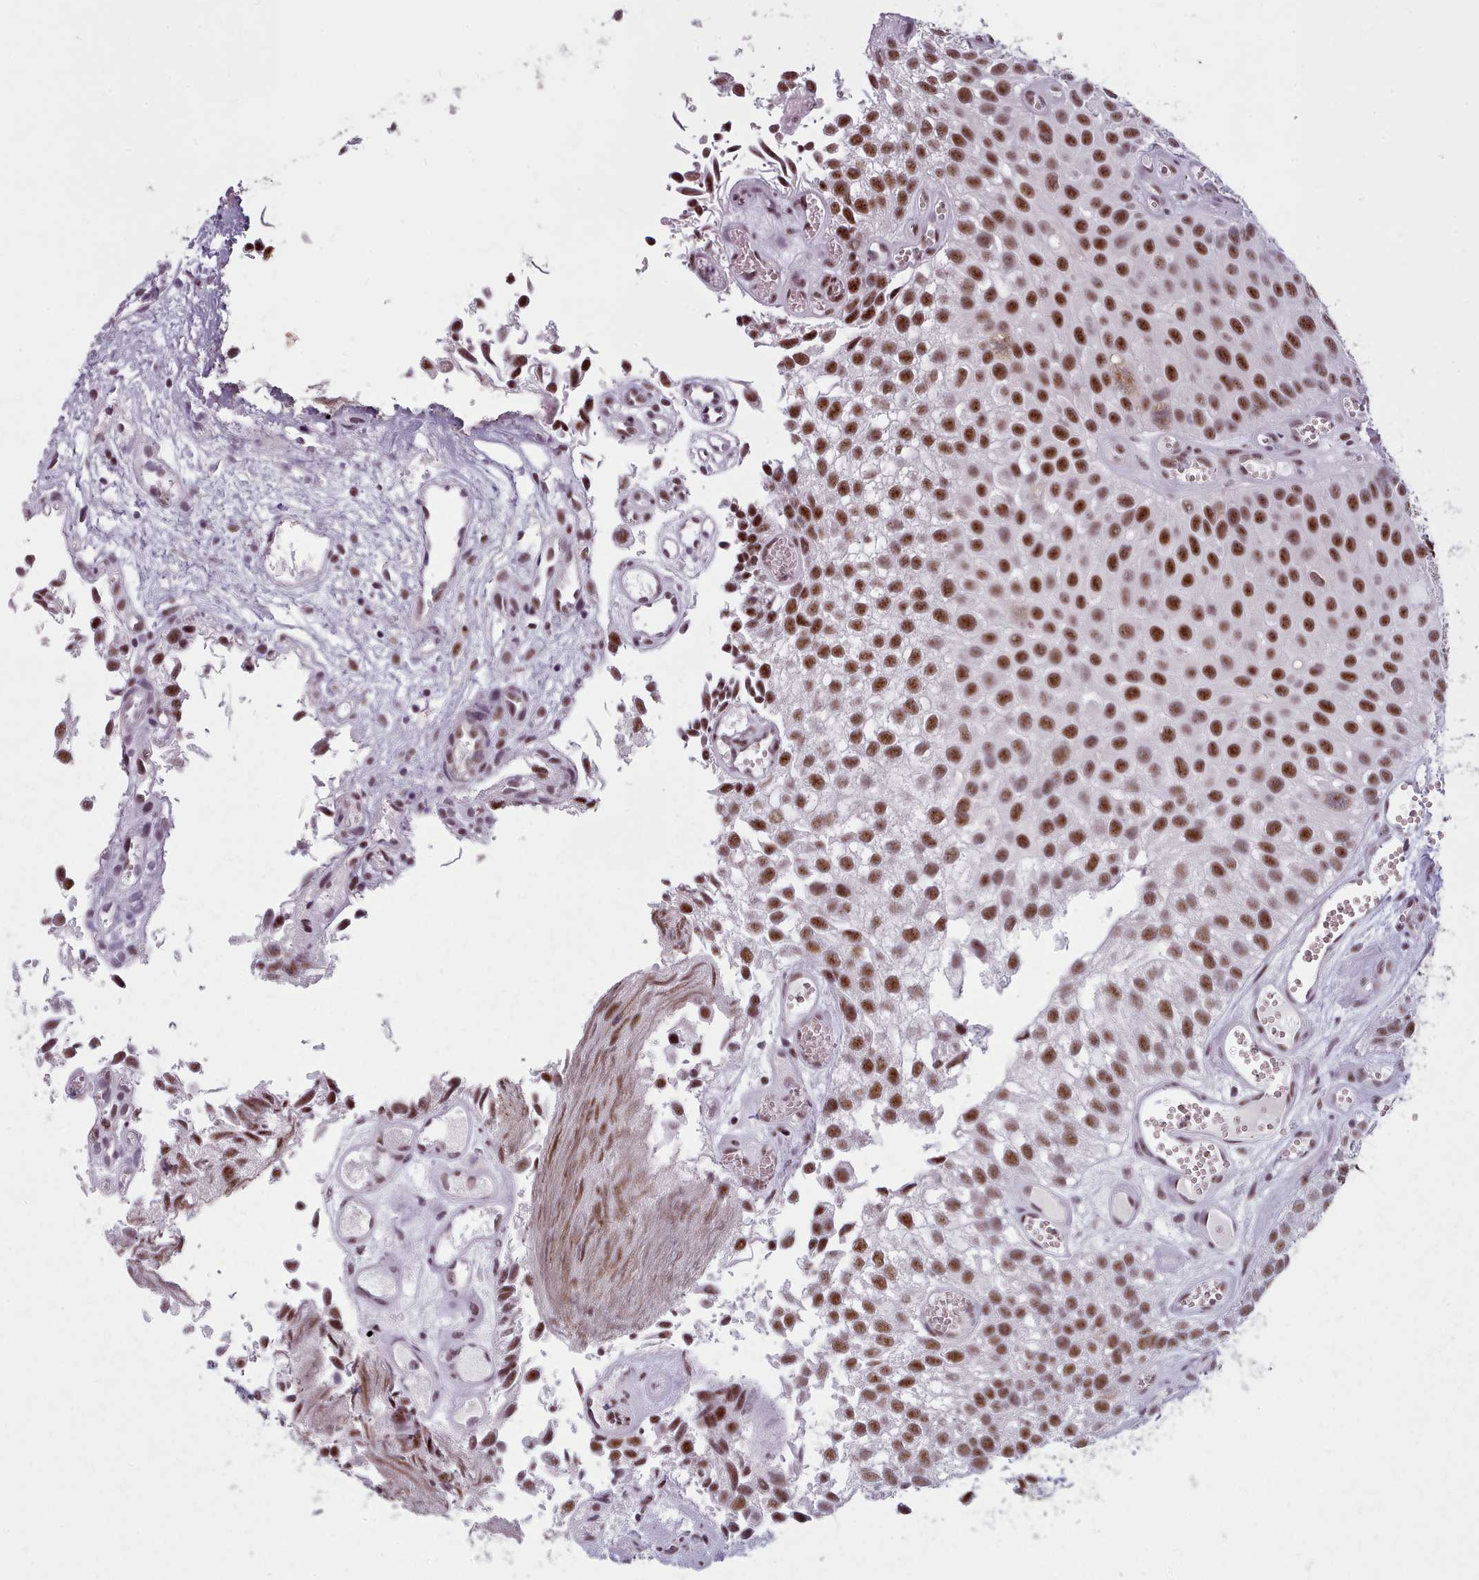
{"staining": {"intensity": "strong", "quantity": ">75%", "location": "nuclear"}, "tissue": "urothelial cancer", "cell_type": "Tumor cells", "image_type": "cancer", "snomed": [{"axis": "morphology", "description": "Urothelial carcinoma, Low grade"}, {"axis": "topography", "description": "Urinary bladder"}], "caption": "An immunohistochemistry (IHC) photomicrograph of neoplastic tissue is shown. Protein staining in brown labels strong nuclear positivity in urothelial carcinoma (low-grade) within tumor cells. Ihc stains the protein of interest in brown and the nuclei are stained blue.", "gene": "SRRM1", "patient": {"sex": "male", "age": 88}}